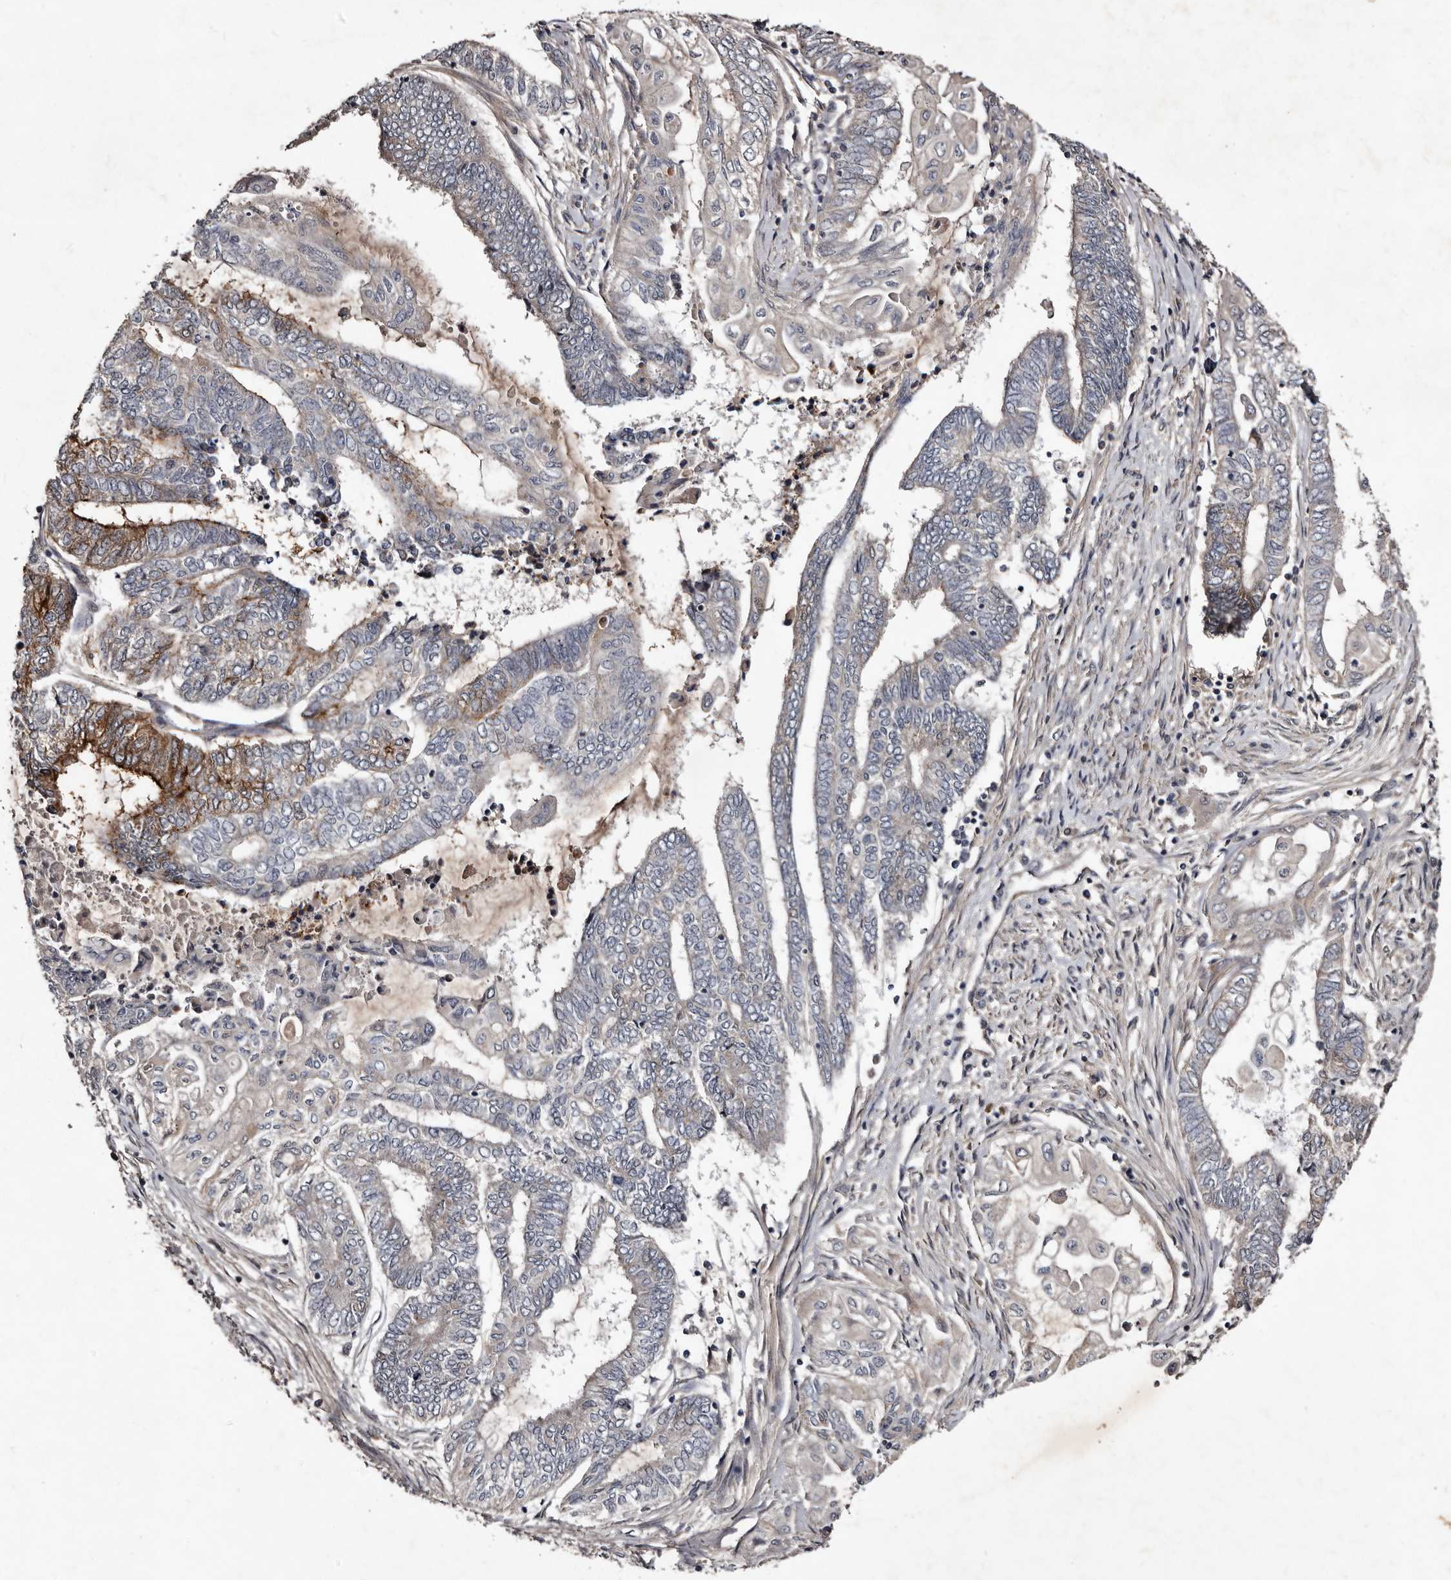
{"staining": {"intensity": "moderate", "quantity": "<25%", "location": "cytoplasmic/membranous"}, "tissue": "endometrial cancer", "cell_type": "Tumor cells", "image_type": "cancer", "snomed": [{"axis": "morphology", "description": "Adenocarcinoma, NOS"}, {"axis": "topography", "description": "Uterus"}, {"axis": "topography", "description": "Endometrium"}], "caption": "Tumor cells display low levels of moderate cytoplasmic/membranous staining in about <25% of cells in human endometrial adenocarcinoma. The protein of interest is shown in brown color, while the nuclei are stained blue.", "gene": "MKRN3", "patient": {"sex": "female", "age": 70}}